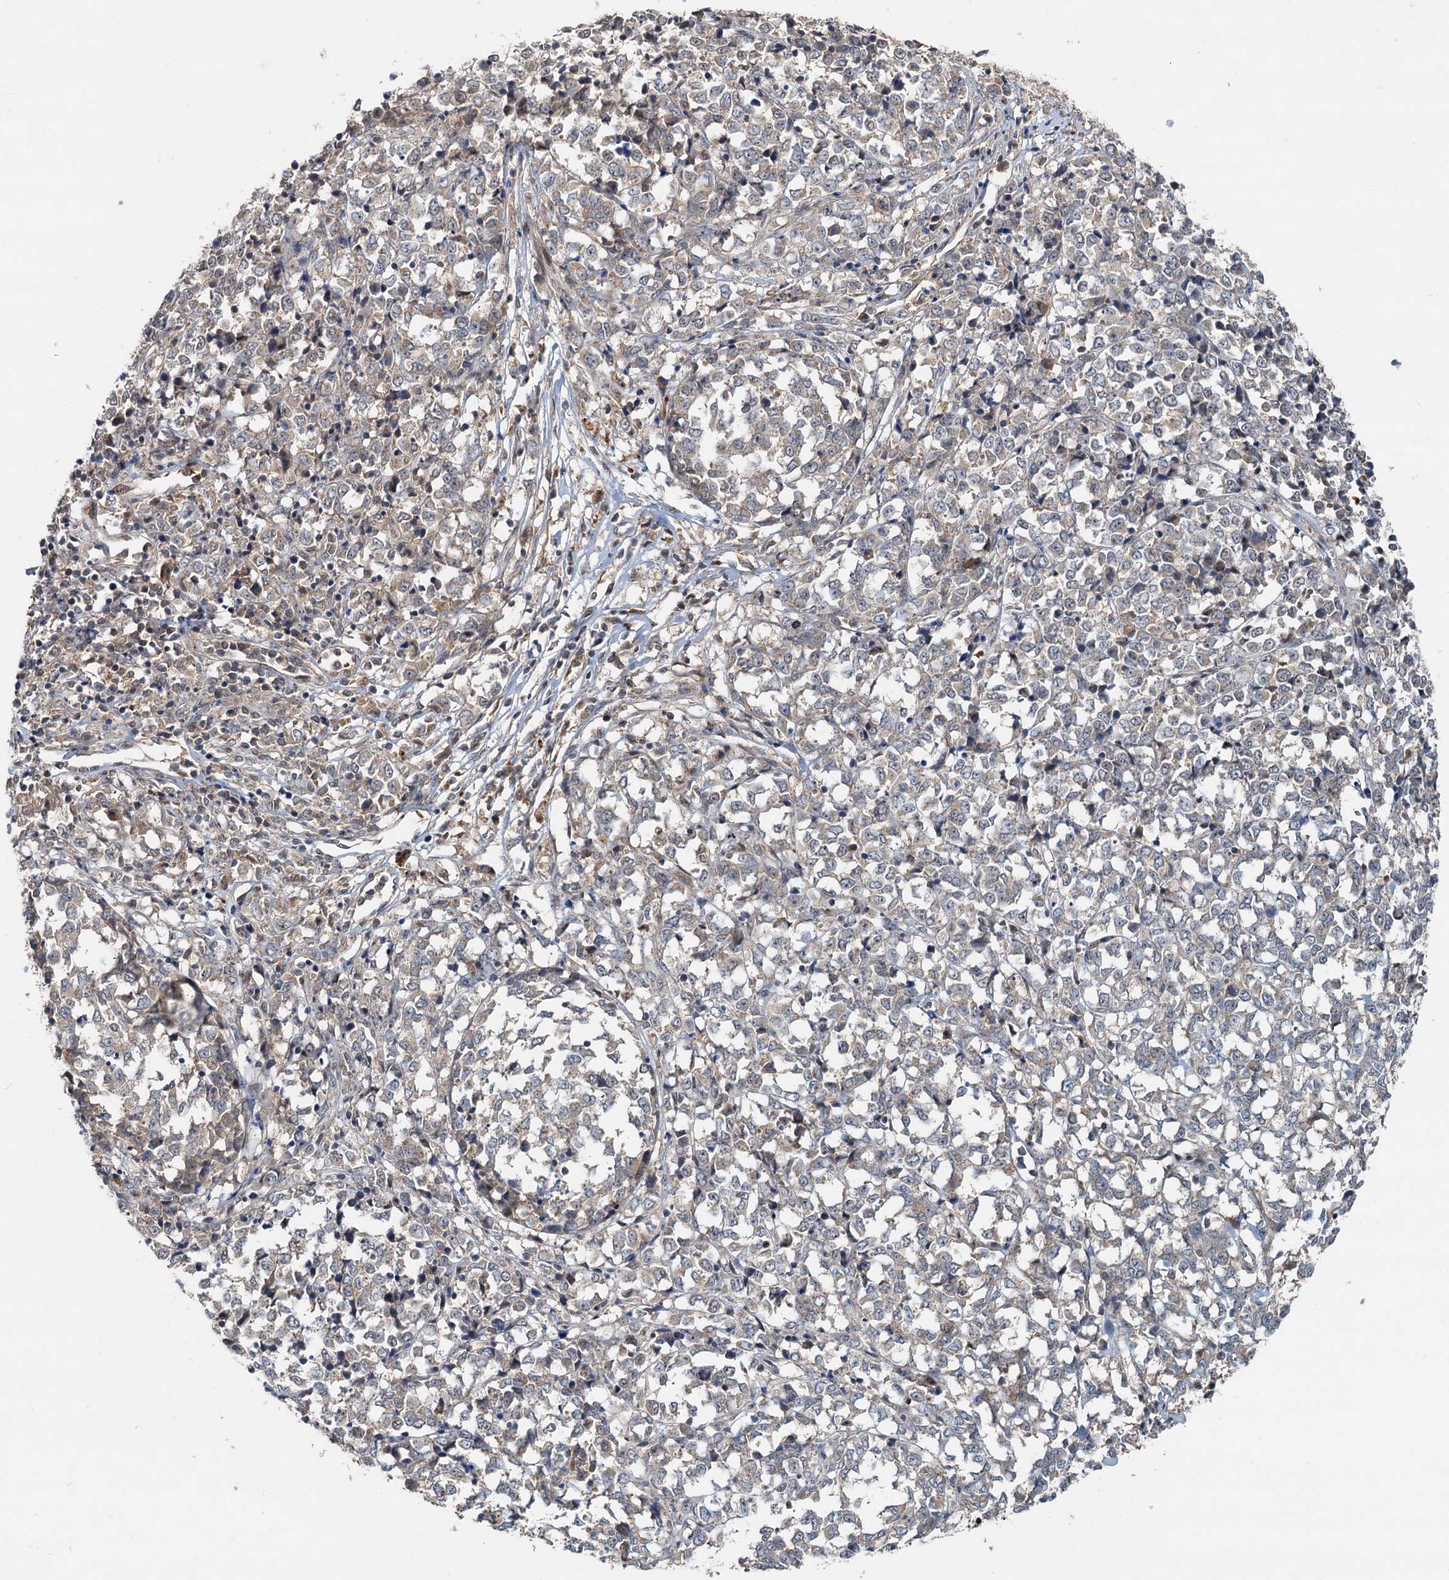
{"staining": {"intensity": "weak", "quantity": "<25%", "location": "cytoplasmic/membranous"}, "tissue": "melanoma", "cell_type": "Tumor cells", "image_type": "cancer", "snomed": [{"axis": "morphology", "description": "Malignant melanoma, NOS"}, {"axis": "topography", "description": "Skin"}], "caption": "The image reveals no staining of tumor cells in melanoma.", "gene": "CEP68", "patient": {"sex": "female", "age": 72}}